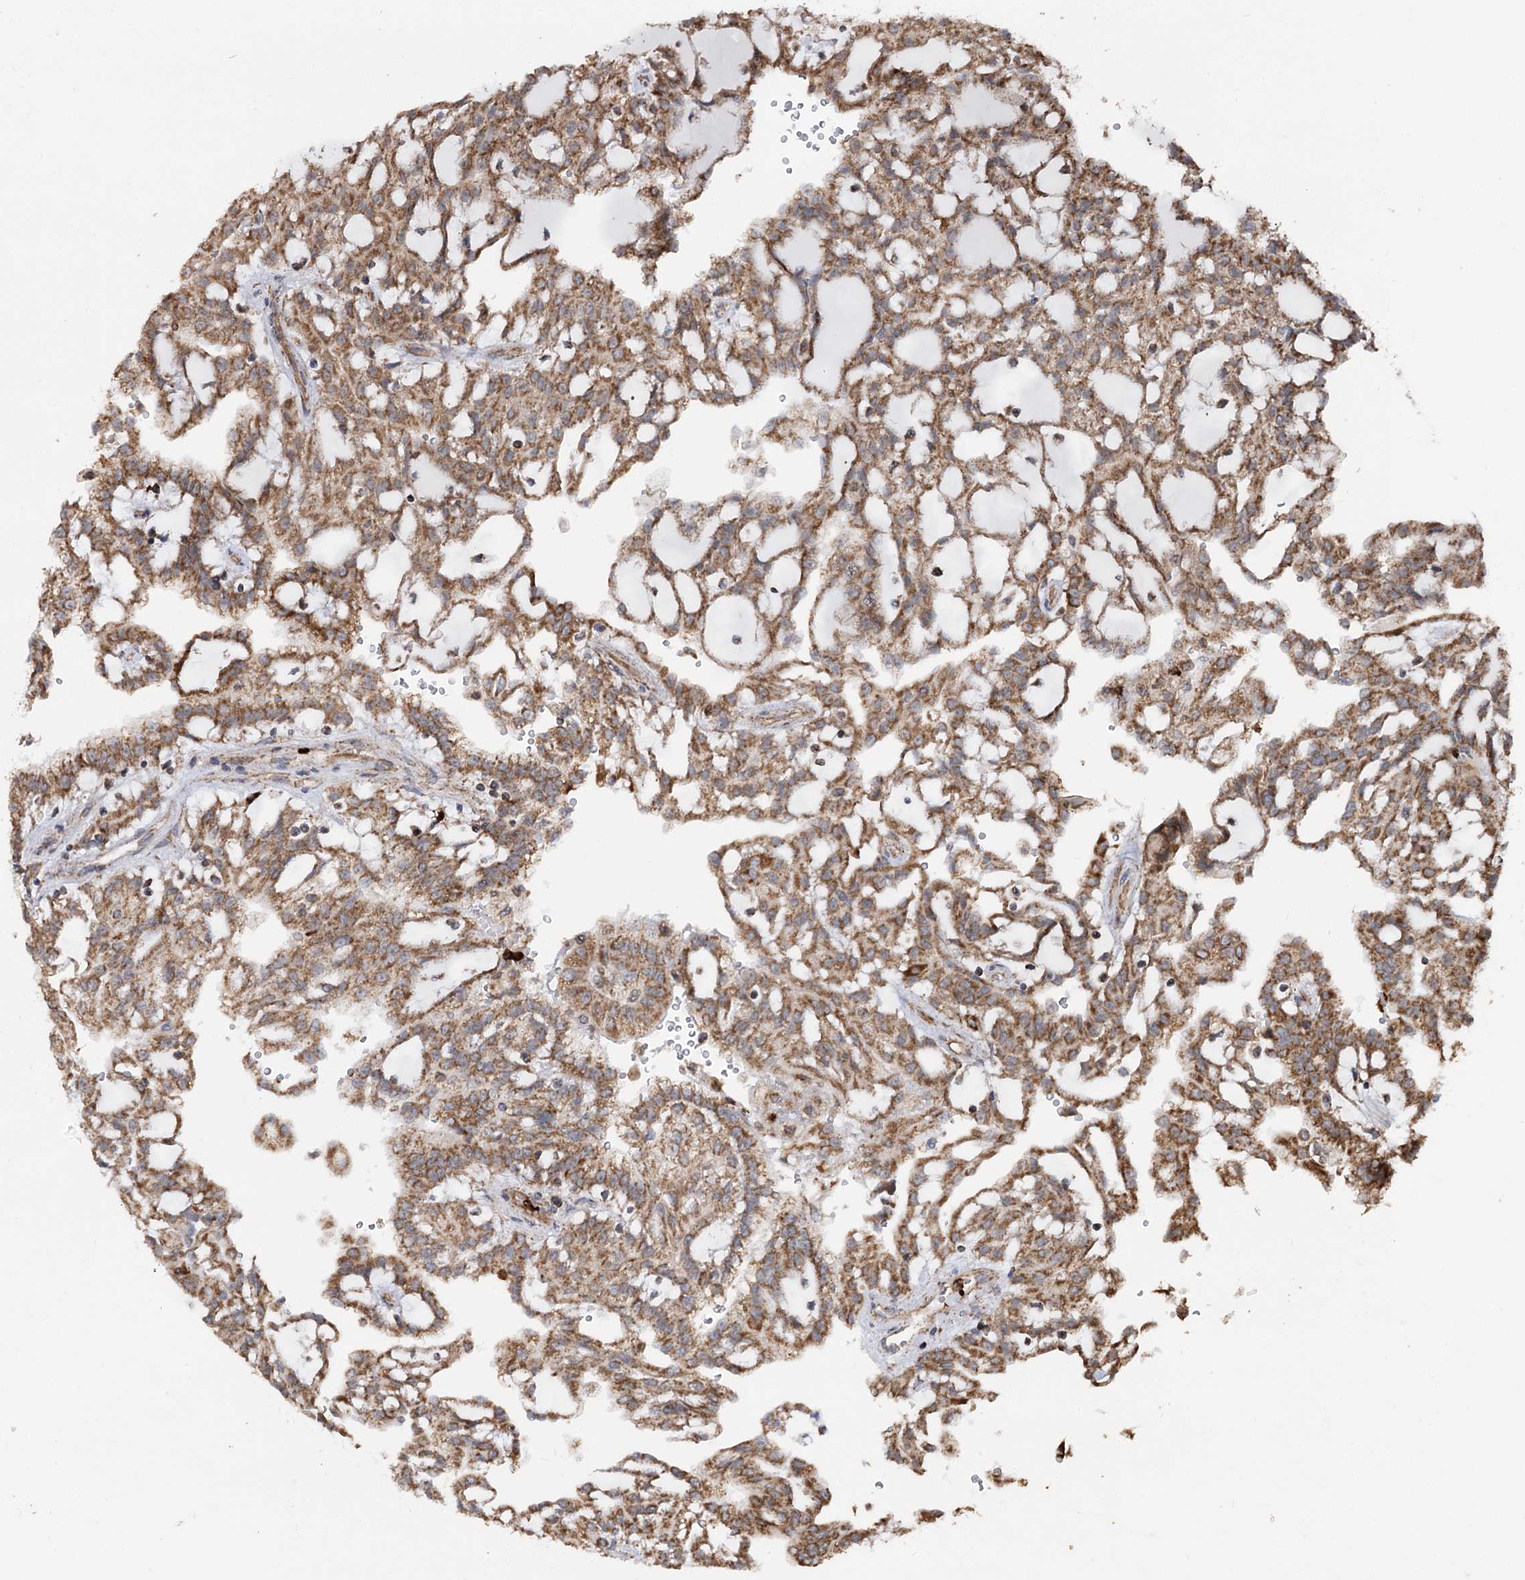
{"staining": {"intensity": "moderate", "quantity": ">75%", "location": "cytoplasmic/membranous"}, "tissue": "renal cancer", "cell_type": "Tumor cells", "image_type": "cancer", "snomed": [{"axis": "morphology", "description": "Adenocarcinoma, NOS"}, {"axis": "topography", "description": "Kidney"}], "caption": "Tumor cells display moderate cytoplasmic/membranous expression in about >75% of cells in renal cancer (adenocarcinoma).", "gene": "FGFR1OP2", "patient": {"sex": "male", "age": 63}}